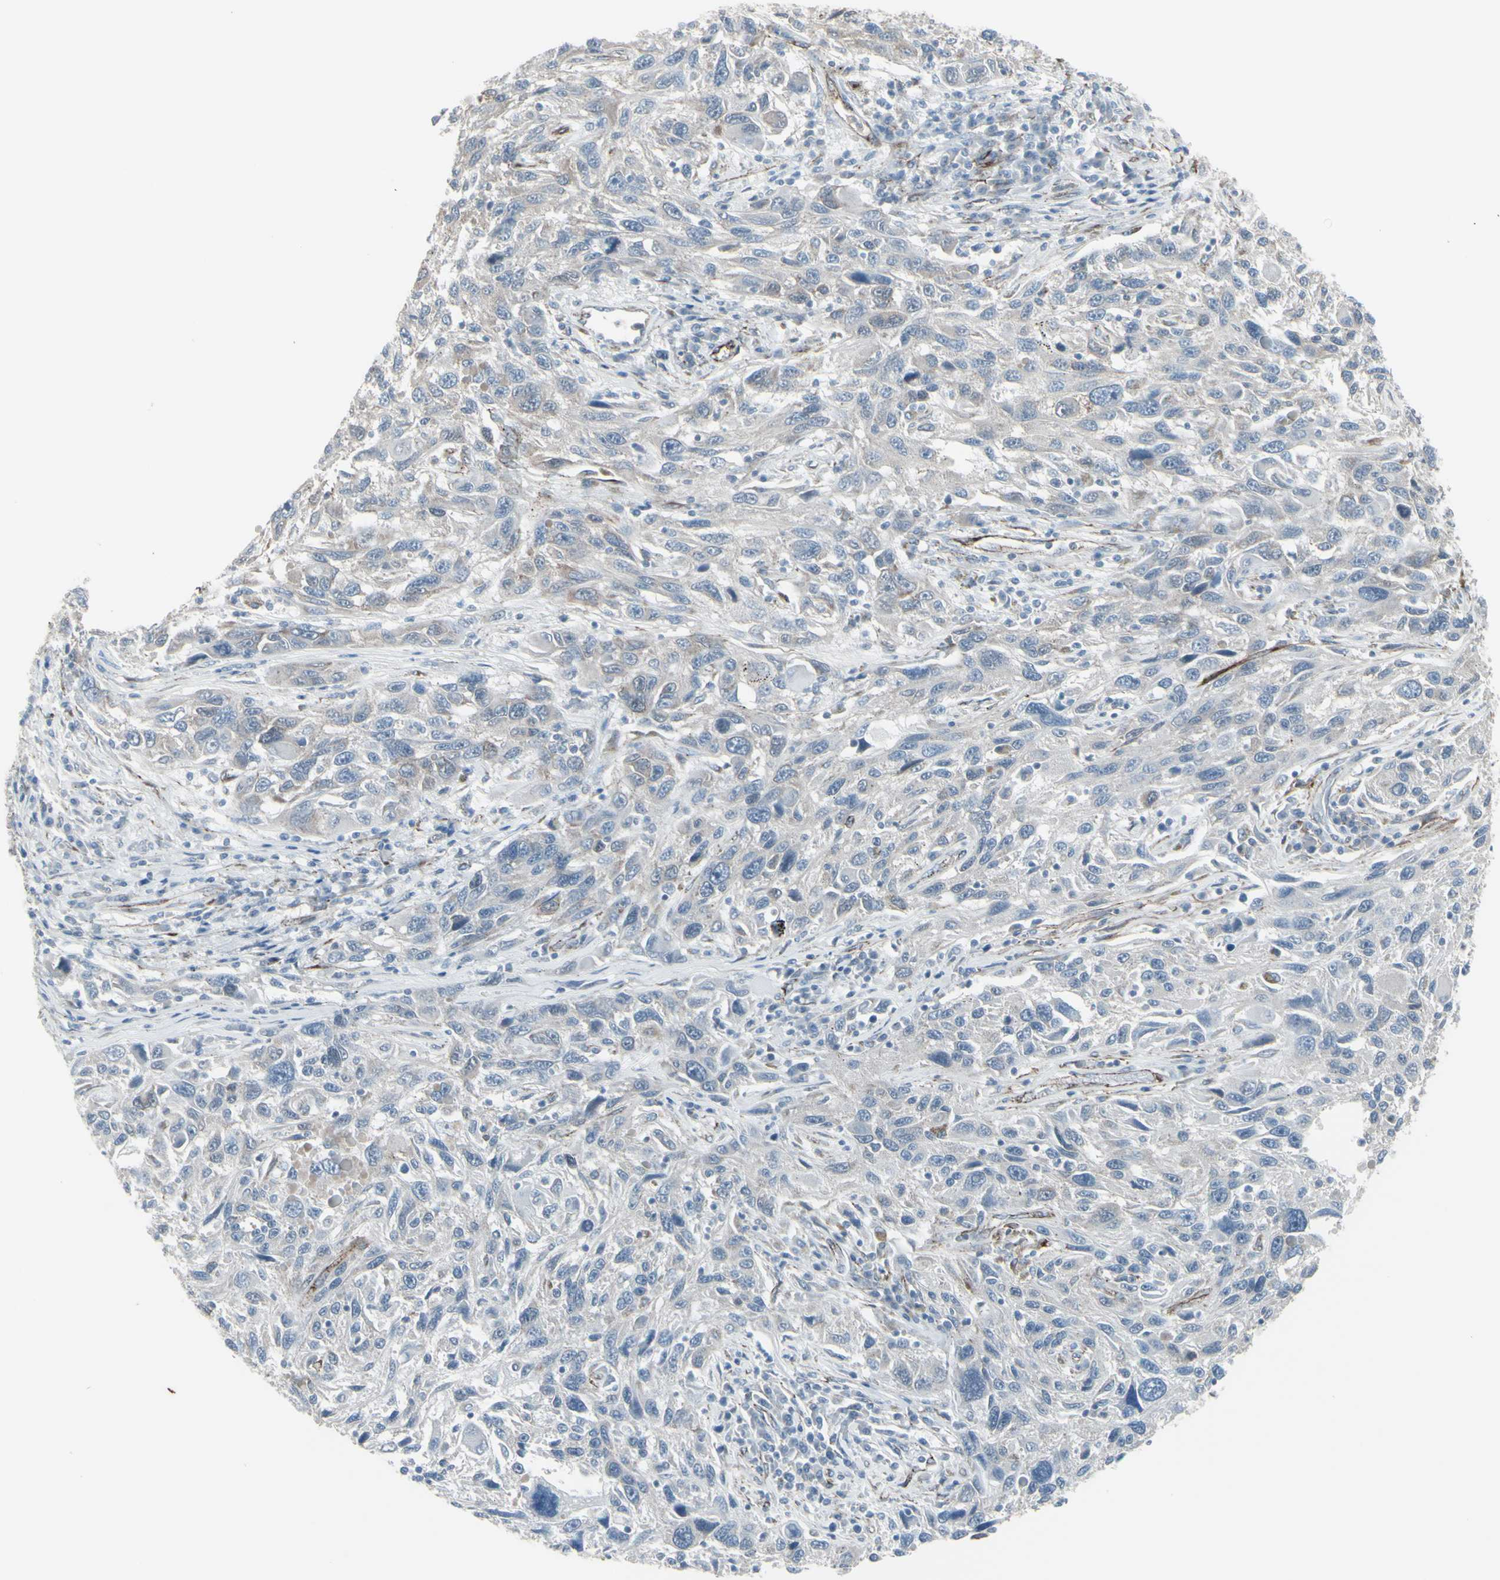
{"staining": {"intensity": "negative", "quantity": "none", "location": "none"}, "tissue": "melanoma", "cell_type": "Tumor cells", "image_type": "cancer", "snomed": [{"axis": "morphology", "description": "Malignant melanoma, NOS"}, {"axis": "topography", "description": "Skin"}], "caption": "The histopathology image shows no staining of tumor cells in malignant melanoma.", "gene": "GJA1", "patient": {"sex": "male", "age": 53}}